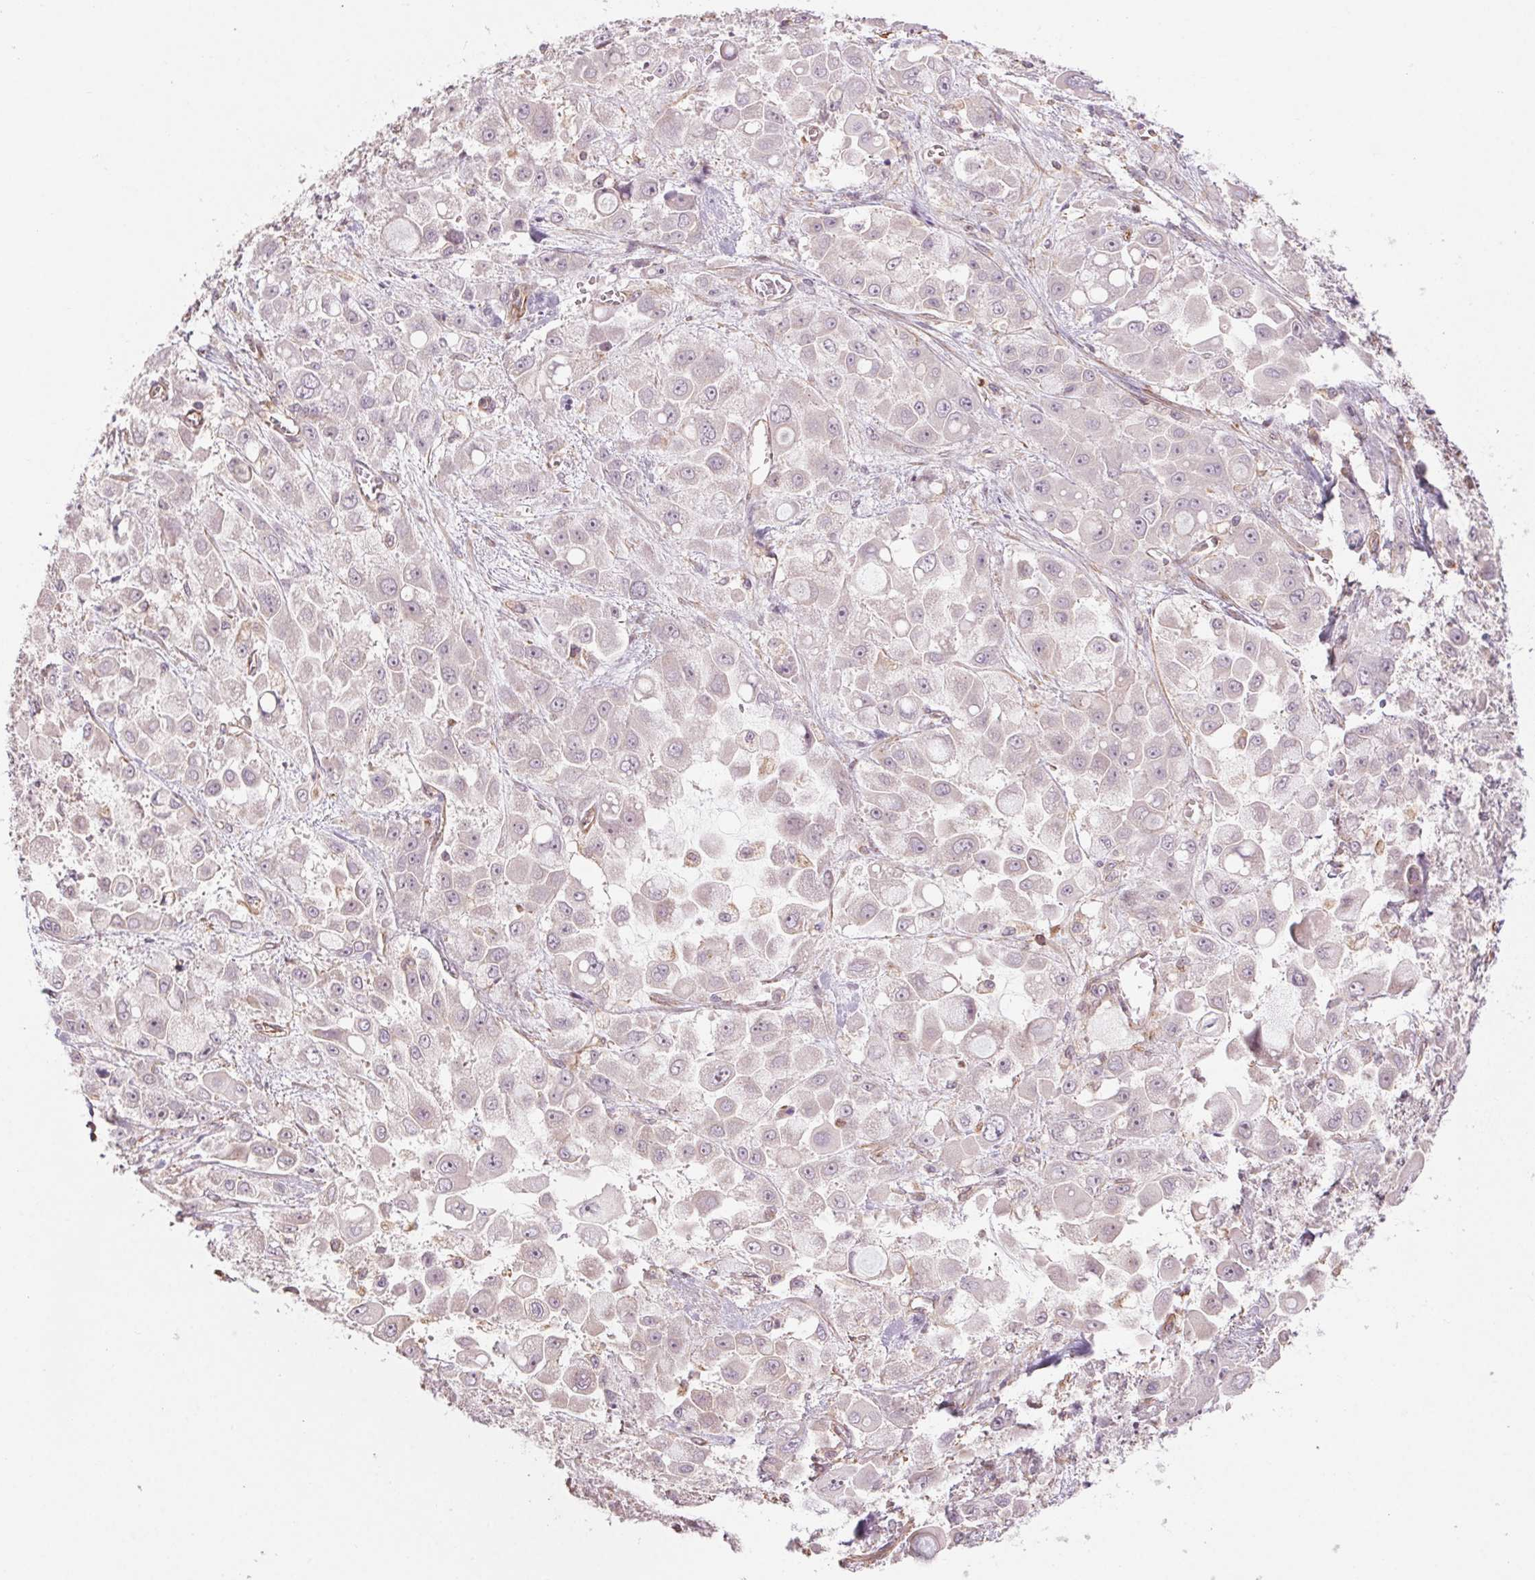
{"staining": {"intensity": "negative", "quantity": "none", "location": "none"}, "tissue": "stomach cancer", "cell_type": "Tumor cells", "image_type": "cancer", "snomed": [{"axis": "morphology", "description": "Adenocarcinoma, NOS"}, {"axis": "topography", "description": "Stomach"}], "caption": "Histopathology image shows no significant protein positivity in tumor cells of stomach cancer (adenocarcinoma). The staining was performed using DAB (3,3'-diaminobenzidine) to visualize the protein expression in brown, while the nuclei were stained in blue with hematoxylin (Magnification: 20x).", "gene": "CCSER1", "patient": {"sex": "female", "age": 76}}